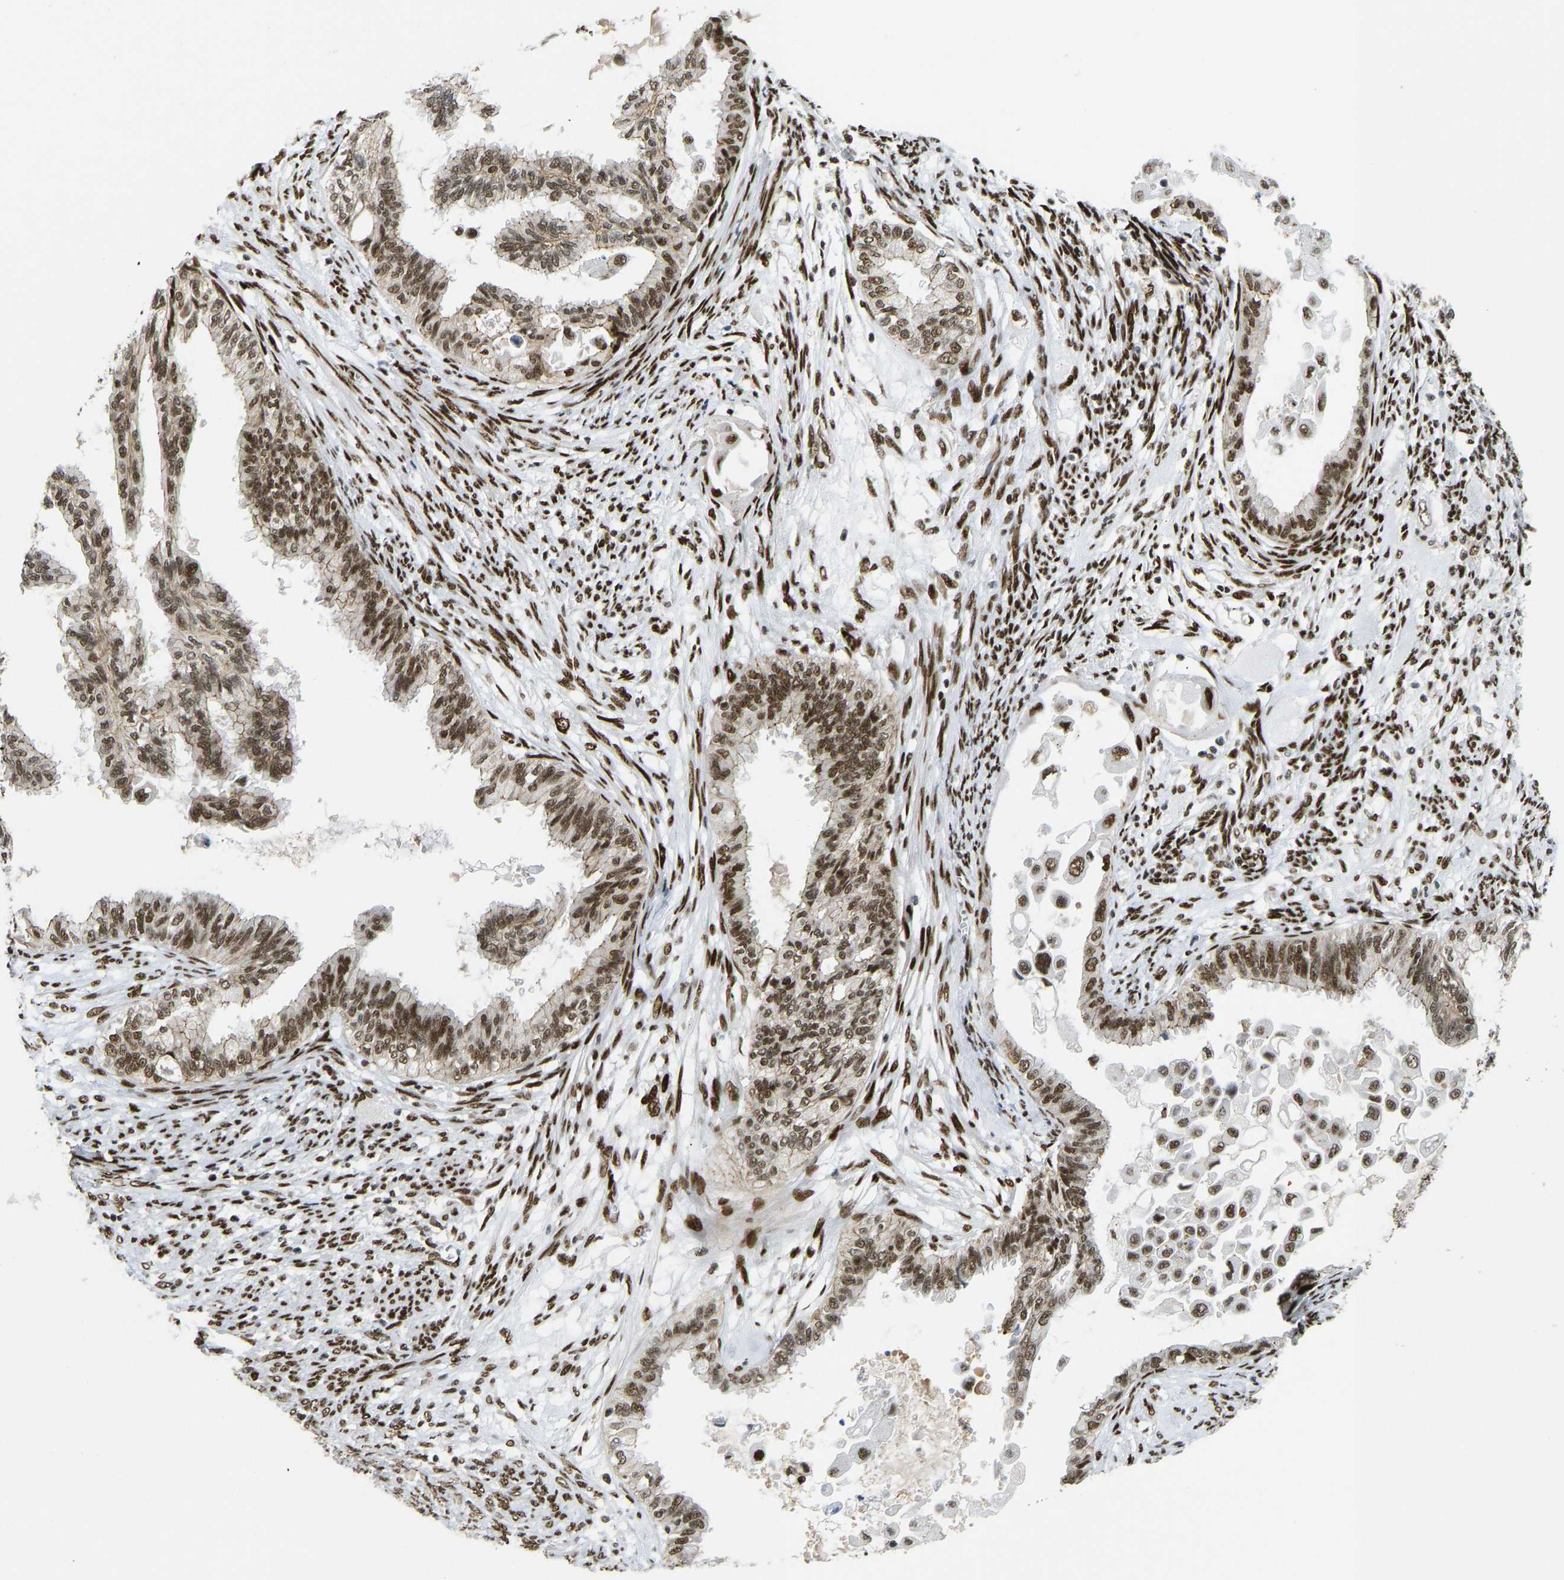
{"staining": {"intensity": "moderate", "quantity": ">75%", "location": "nuclear"}, "tissue": "cervical cancer", "cell_type": "Tumor cells", "image_type": "cancer", "snomed": [{"axis": "morphology", "description": "Normal tissue, NOS"}, {"axis": "morphology", "description": "Adenocarcinoma, NOS"}, {"axis": "topography", "description": "Cervix"}, {"axis": "topography", "description": "Endometrium"}], "caption": "Immunohistochemistry (IHC) photomicrograph of neoplastic tissue: cervical cancer stained using IHC displays medium levels of moderate protein expression localized specifically in the nuclear of tumor cells, appearing as a nuclear brown color.", "gene": "FOXK1", "patient": {"sex": "female", "age": 86}}